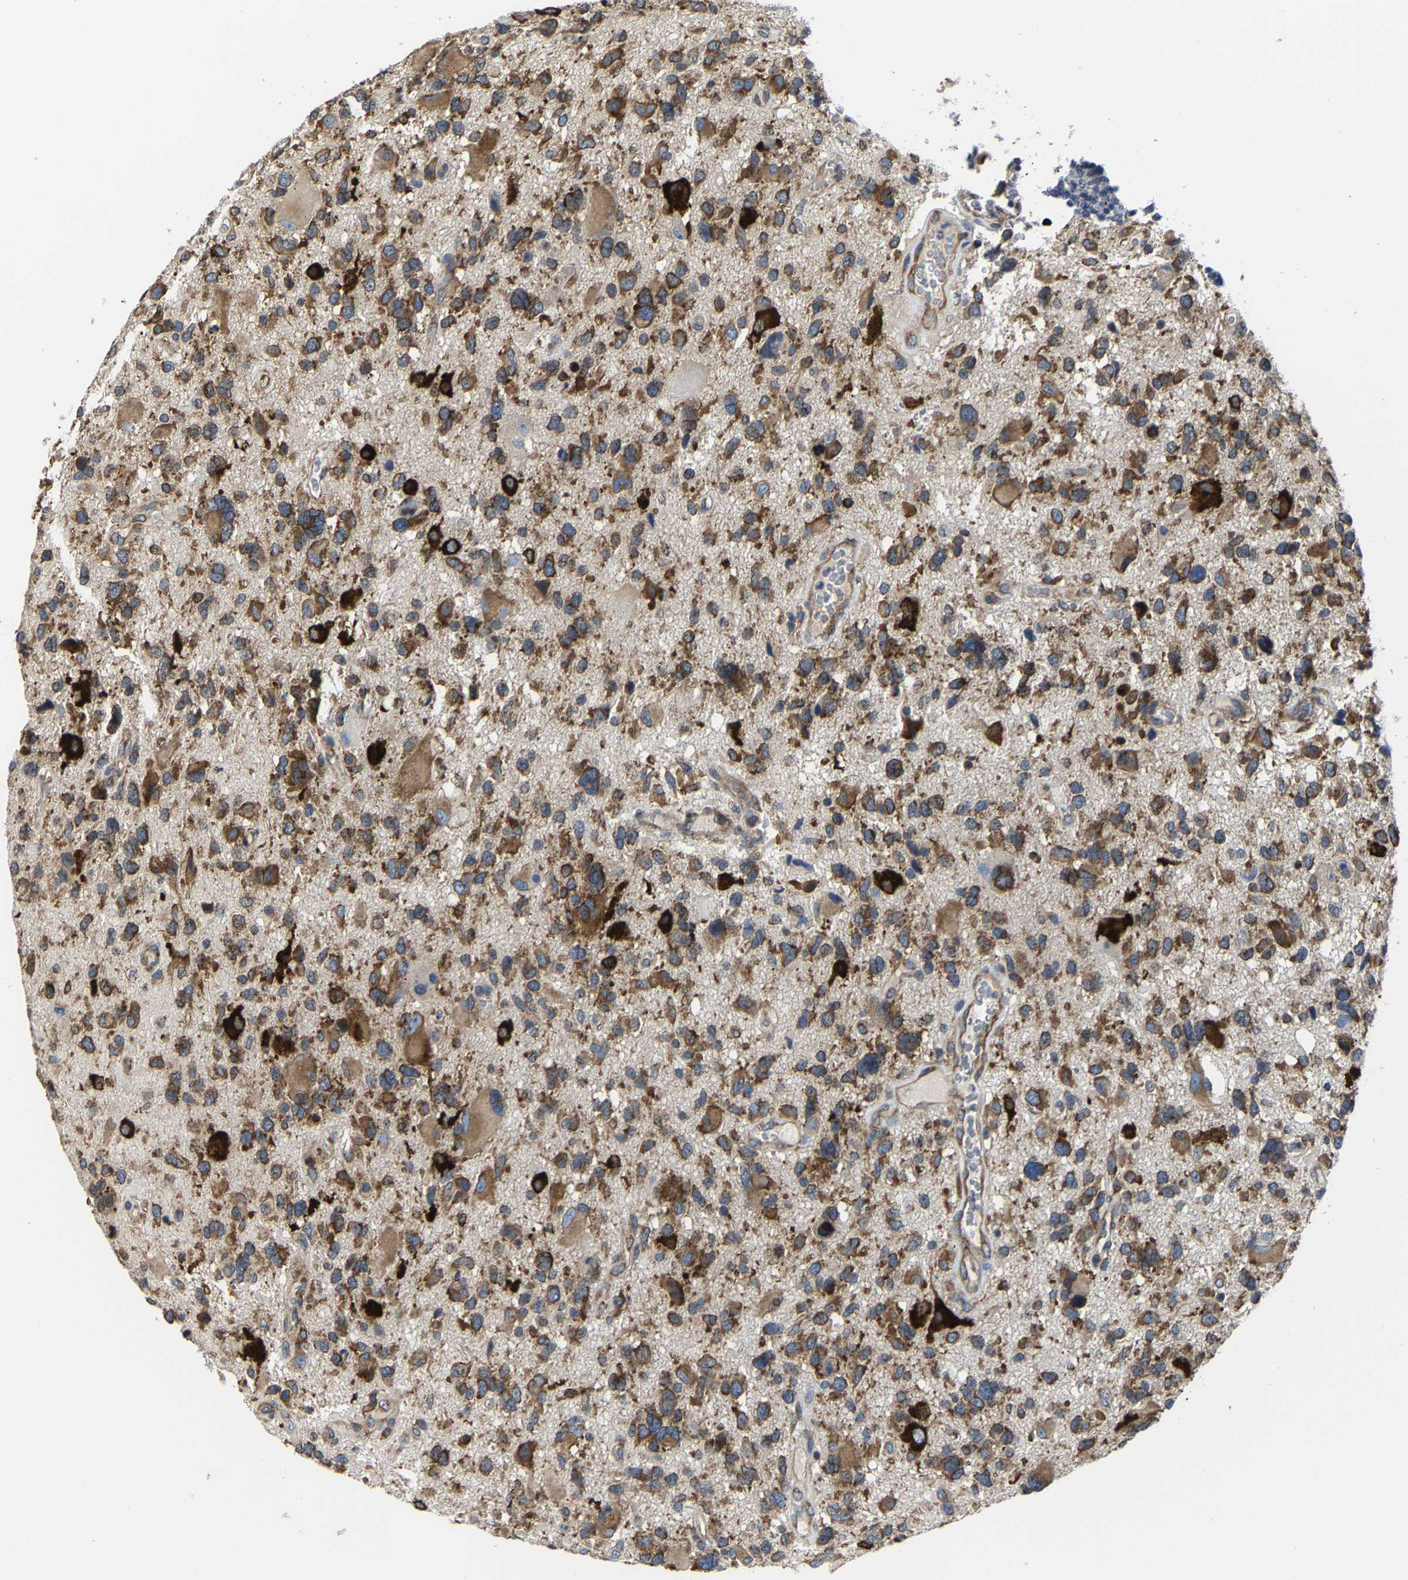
{"staining": {"intensity": "moderate", "quantity": ">75%", "location": "cytoplasmic/membranous"}, "tissue": "glioma", "cell_type": "Tumor cells", "image_type": "cancer", "snomed": [{"axis": "morphology", "description": "Glioma, malignant, High grade"}, {"axis": "topography", "description": "Brain"}], "caption": "Tumor cells display medium levels of moderate cytoplasmic/membranous staining in about >75% of cells in human malignant glioma (high-grade).", "gene": "G3BP2", "patient": {"sex": "male", "age": 33}}